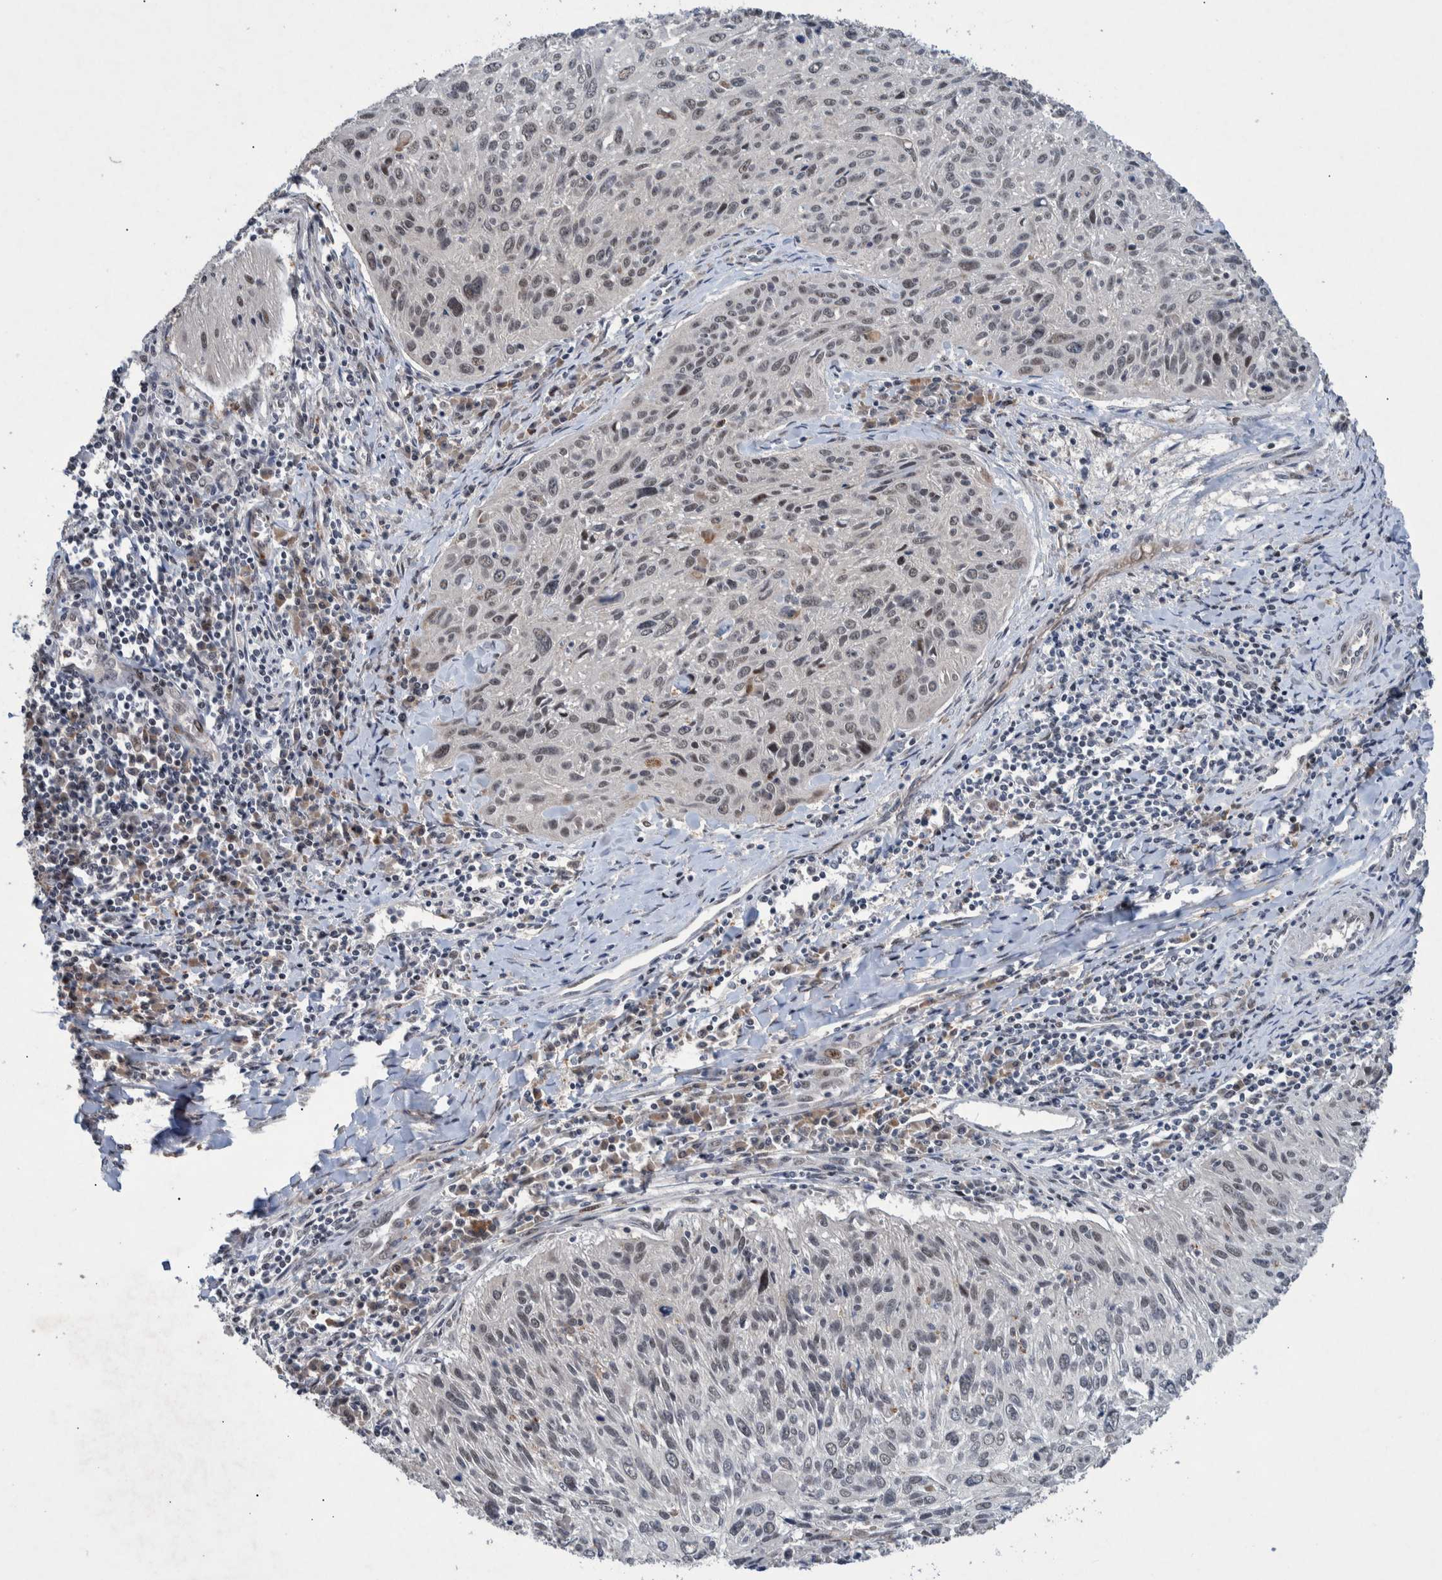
{"staining": {"intensity": "weak", "quantity": ">75%", "location": "nuclear"}, "tissue": "cervical cancer", "cell_type": "Tumor cells", "image_type": "cancer", "snomed": [{"axis": "morphology", "description": "Squamous cell carcinoma, NOS"}, {"axis": "topography", "description": "Cervix"}], "caption": "Protein expression analysis of cervical squamous cell carcinoma demonstrates weak nuclear positivity in about >75% of tumor cells.", "gene": "ESRP1", "patient": {"sex": "female", "age": 51}}